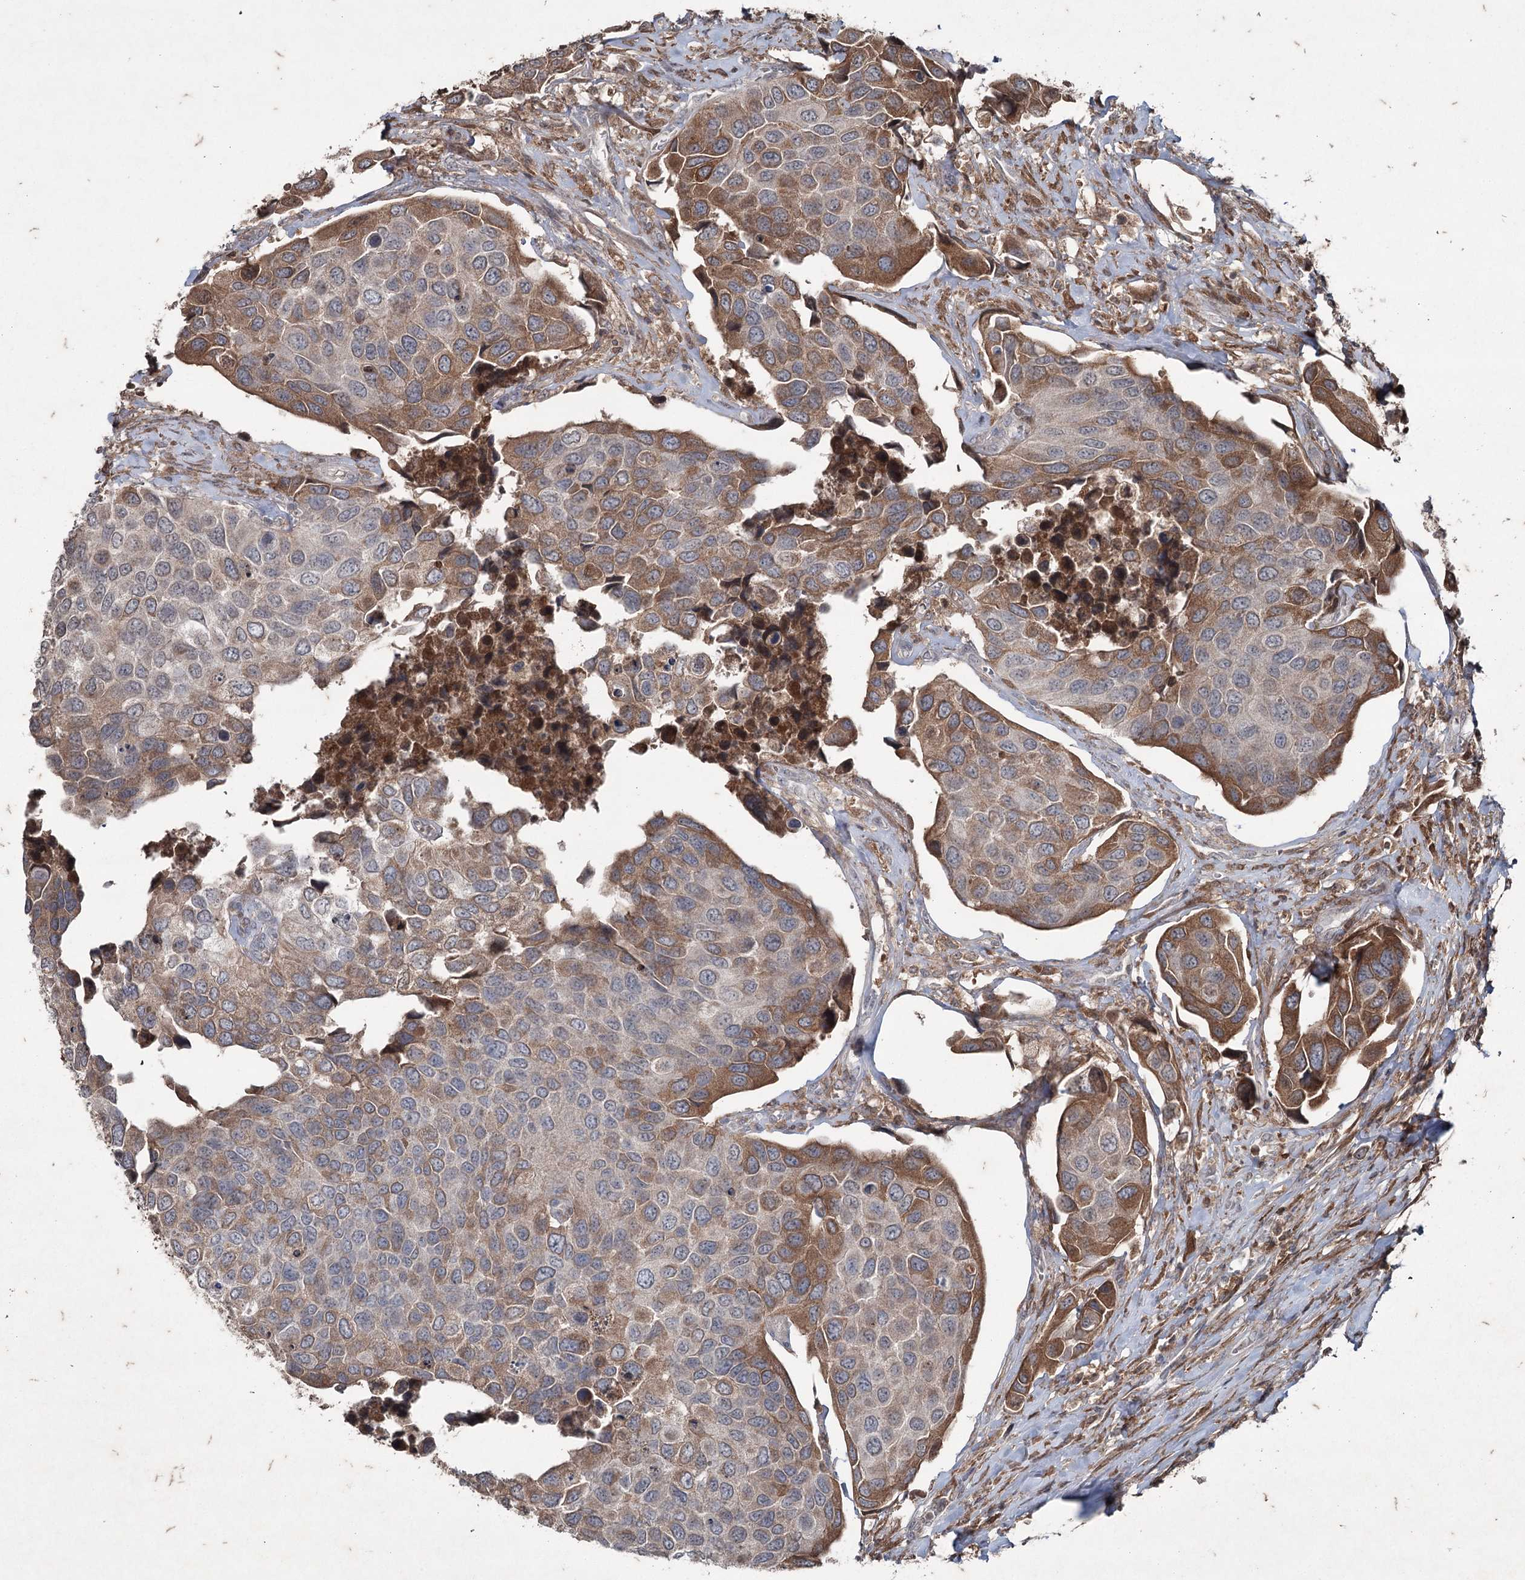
{"staining": {"intensity": "moderate", "quantity": "25%-75%", "location": "cytoplasmic/membranous"}, "tissue": "urothelial cancer", "cell_type": "Tumor cells", "image_type": "cancer", "snomed": [{"axis": "morphology", "description": "Urothelial carcinoma, High grade"}, {"axis": "topography", "description": "Urinary bladder"}], "caption": "DAB immunohistochemical staining of urothelial cancer displays moderate cytoplasmic/membranous protein expression in approximately 25%-75% of tumor cells.", "gene": "PGLYRP2", "patient": {"sex": "male", "age": 74}}